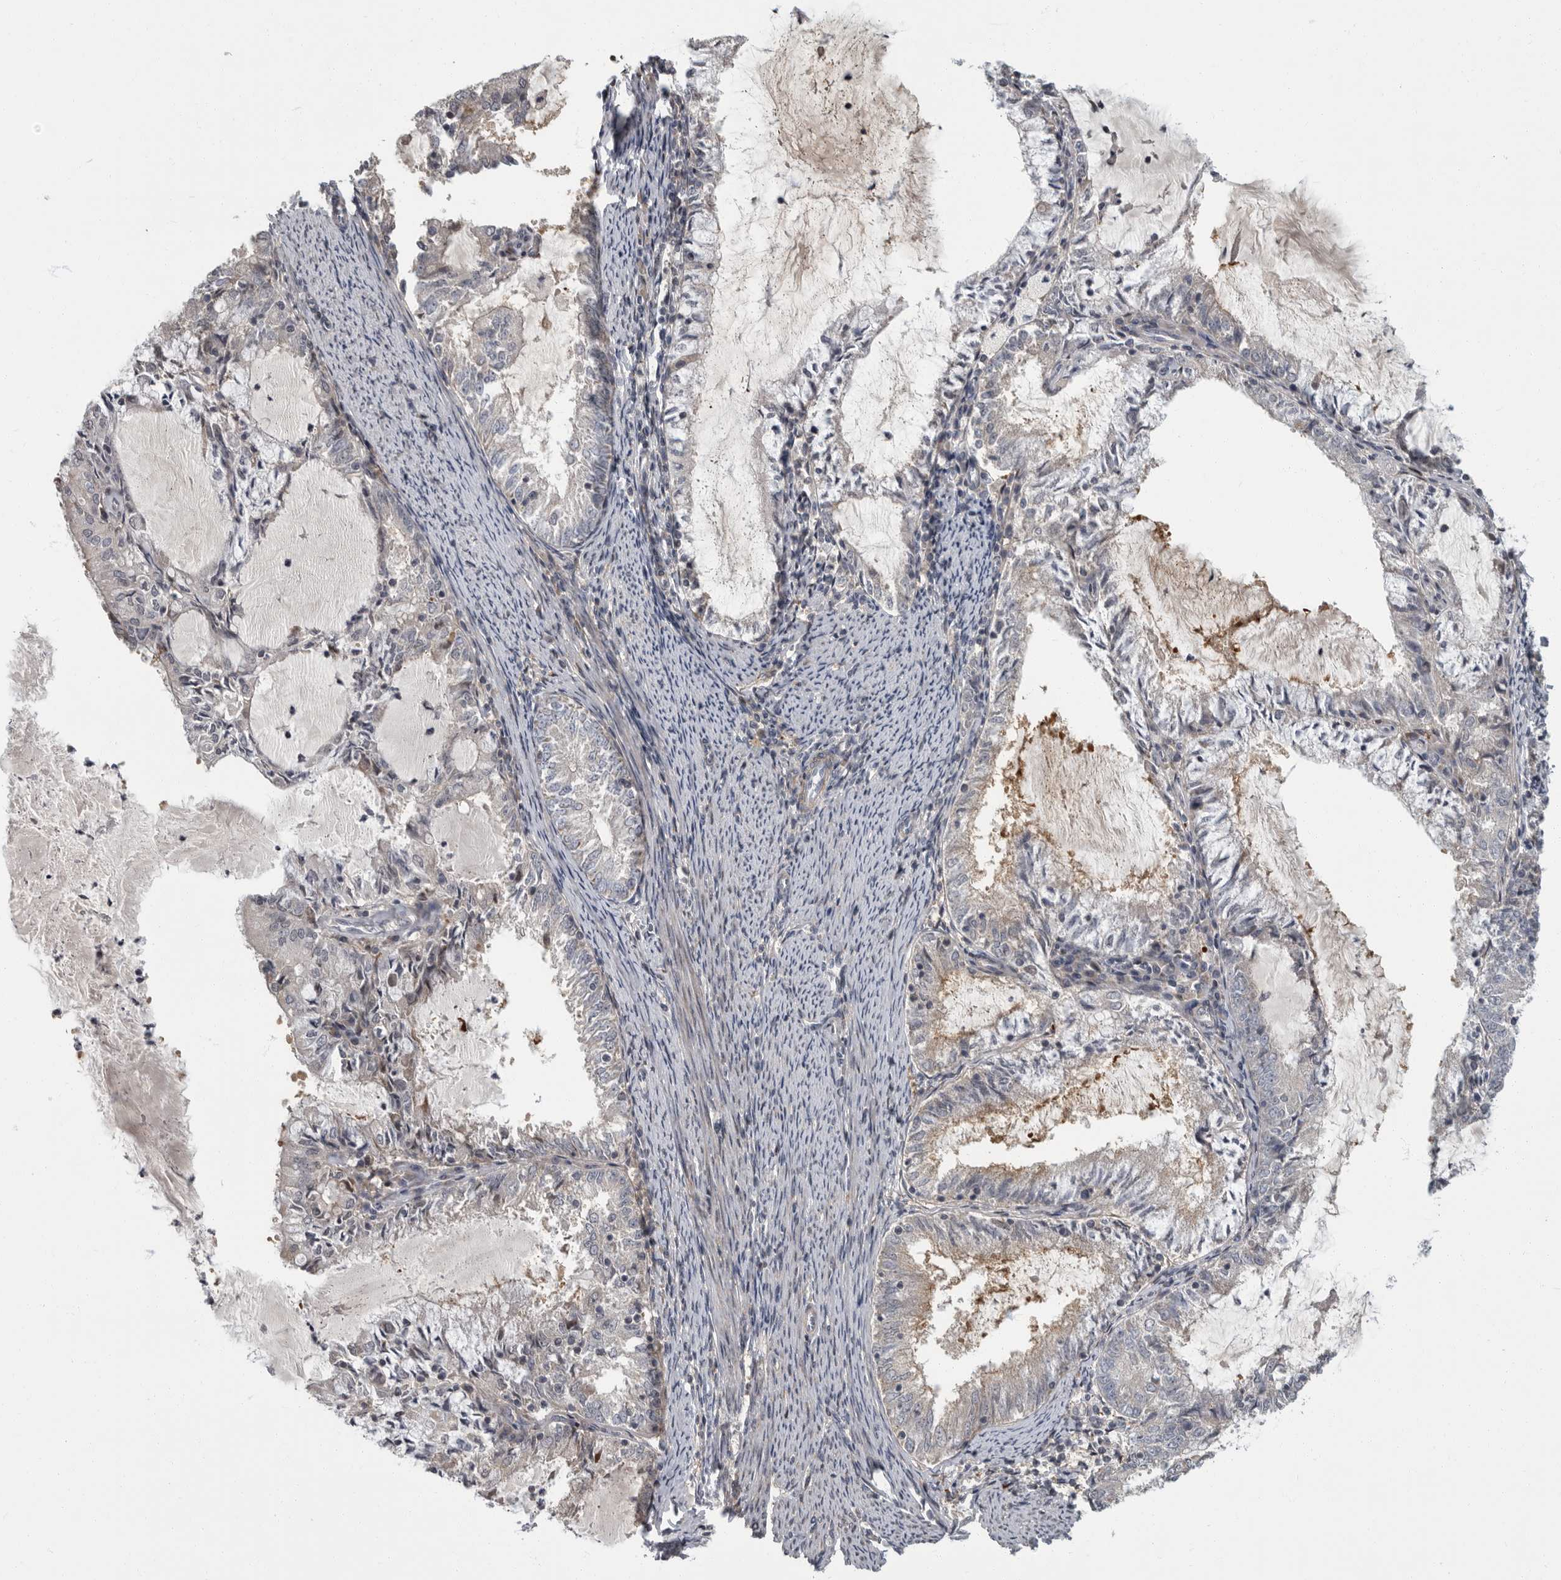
{"staining": {"intensity": "negative", "quantity": "none", "location": "none"}, "tissue": "endometrial cancer", "cell_type": "Tumor cells", "image_type": "cancer", "snomed": [{"axis": "morphology", "description": "Adenocarcinoma, NOS"}, {"axis": "topography", "description": "Endometrium"}], "caption": "A high-resolution micrograph shows IHC staining of endometrial adenocarcinoma, which displays no significant positivity in tumor cells. The staining was performed using DAB (3,3'-diaminobenzidine) to visualize the protein expression in brown, while the nuclei were stained in blue with hematoxylin (Magnification: 20x).", "gene": "PDE7A", "patient": {"sex": "female", "age": 57}}